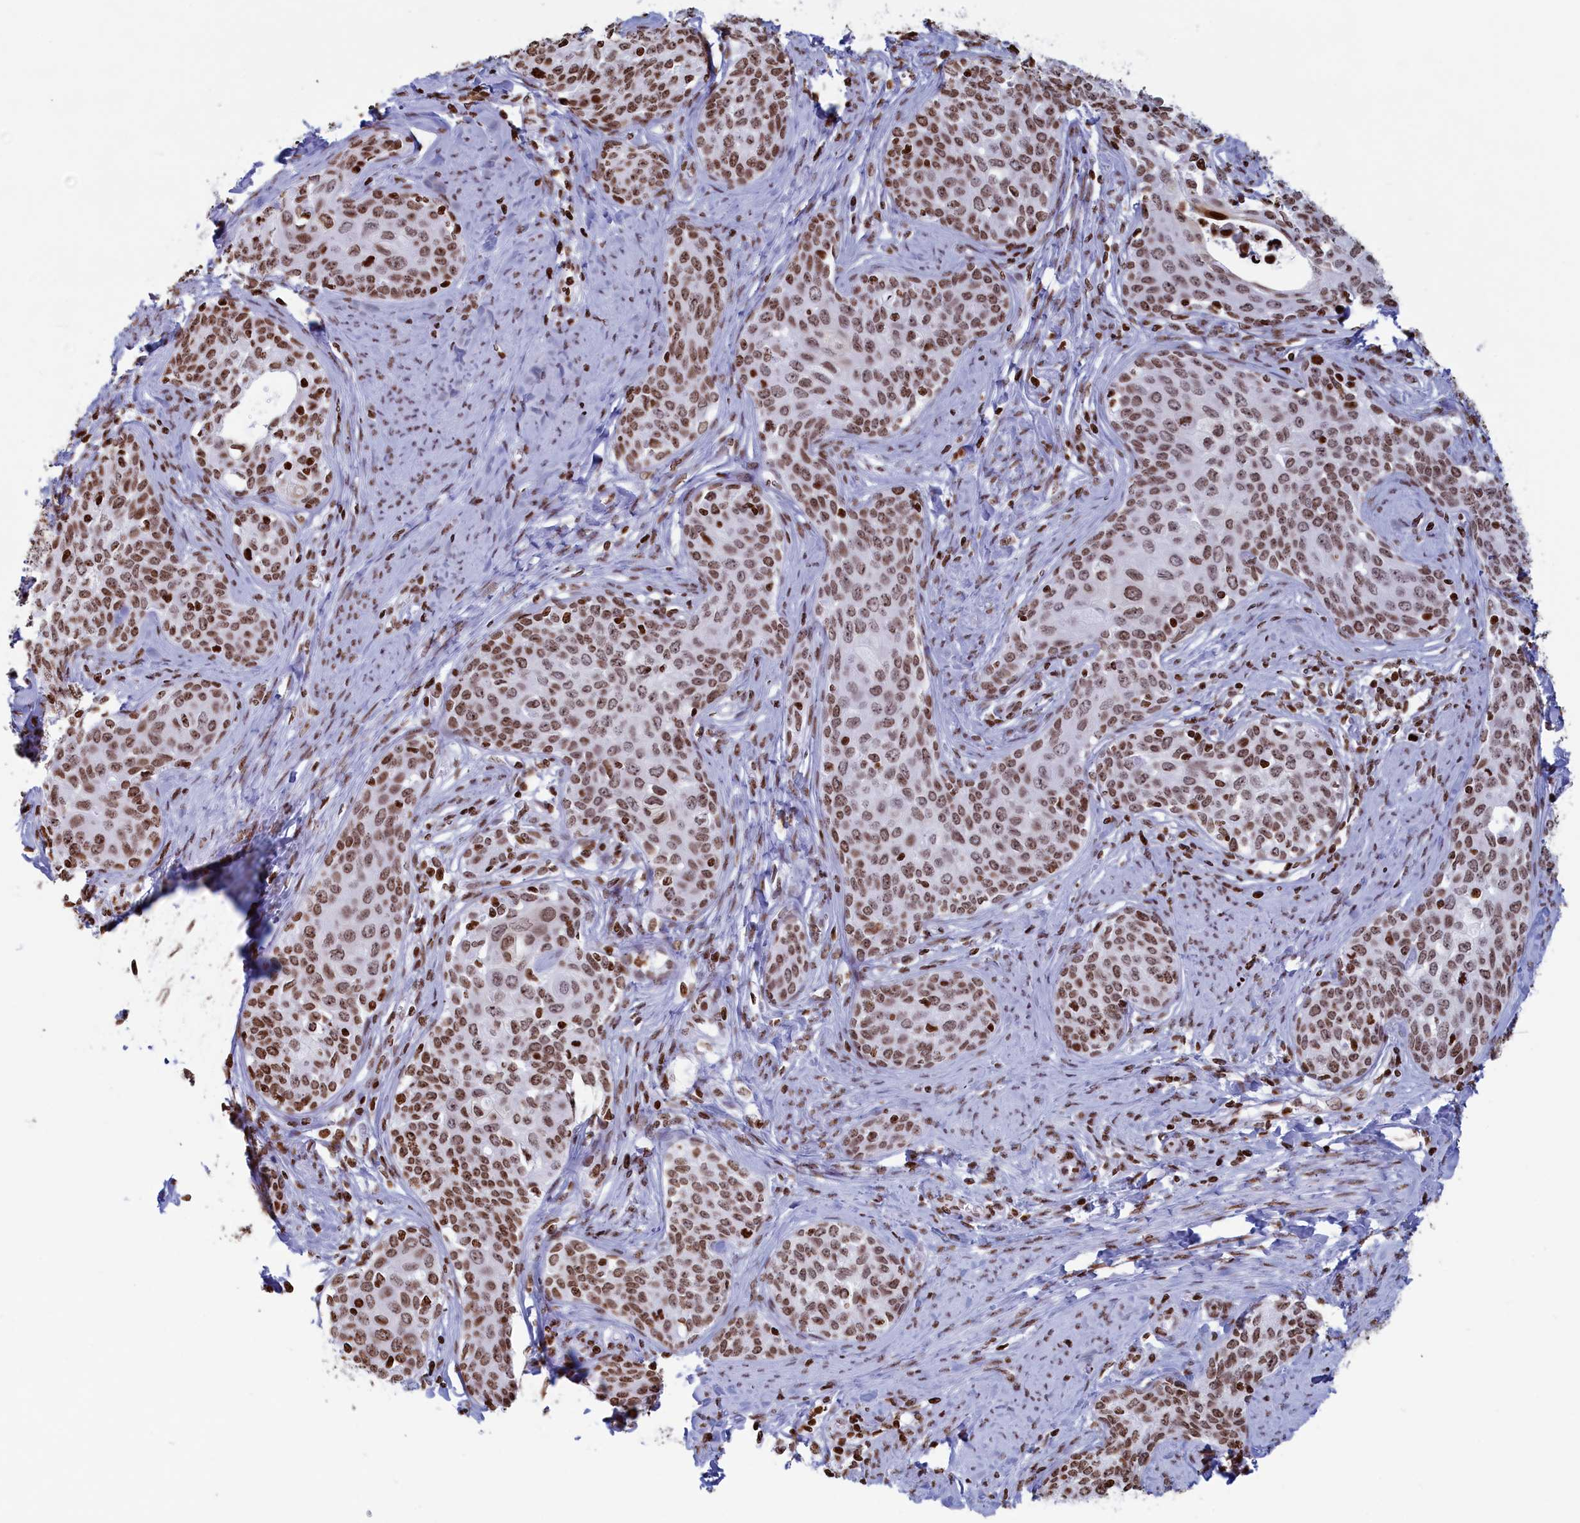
{"staining": {"intensity": "moderate", "quantity": ">75%", "location": "nuclear"}, "tissue": "cervical cancer", "cell_type": "Tumor cells", "image_type": "cancer", "snomed": [{"axis": "morphology", "description": "Squamous cell carcinoma, NOS"}, {"axis": "morphology", "description": "Adenocarcinoma, NOS"}, {"axis": "topography", "description": "Cervix"}], "caption": "Protein staining exhibits moderate nuclear expression in approximately >75% of tumor cells in squamous cell carcinoma (cervical). The staining was performed using DAB, with brown indicating positive protein expression. Nuclei are stained blue with hematoxylin.", "gene": "APOBEC3A", "patient": {"sex": "female", "age": 52}}